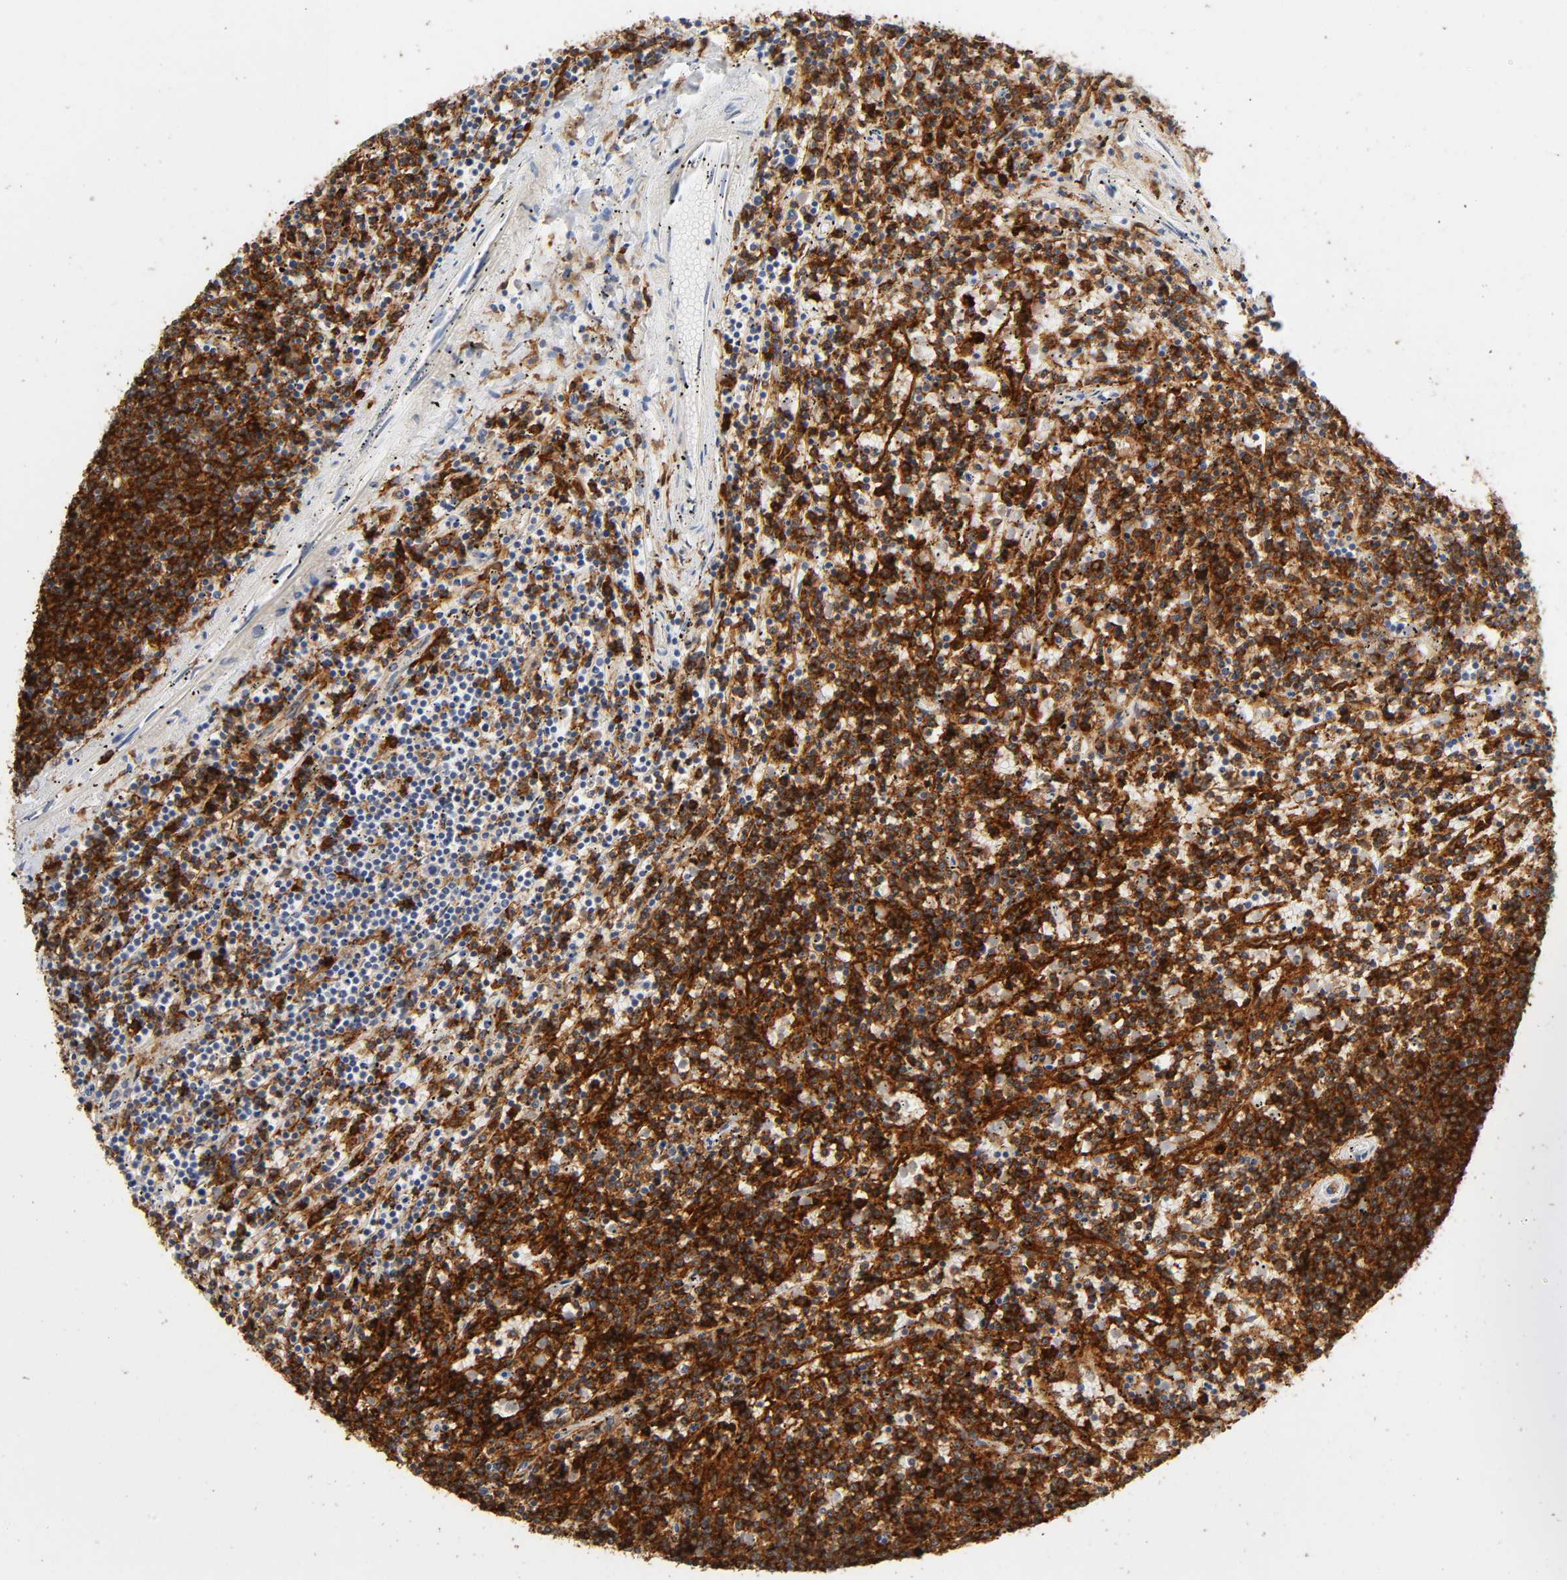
{"staining": {"intensity": "strong", "quantity": ">75%", "location": "cytoplasmic/membranous"}, "tissue": "lymphoma", "cell_type": "Tumor cells", "image_type": "cancer", "snomed": [{"axis": "morphology", "description": "Malignant lymphoma, non-Hodgkin's type, Low grade"}, {"axis": "topography", "description": "Spleen"}], "caption": "Immunohistochemical staining of lymphoma displays strong cytoplasmic/membranous protein expression in approximately >75% of tumor cells.", "gene": "LYN", "patient": {"sex": "female", "age": 50}}